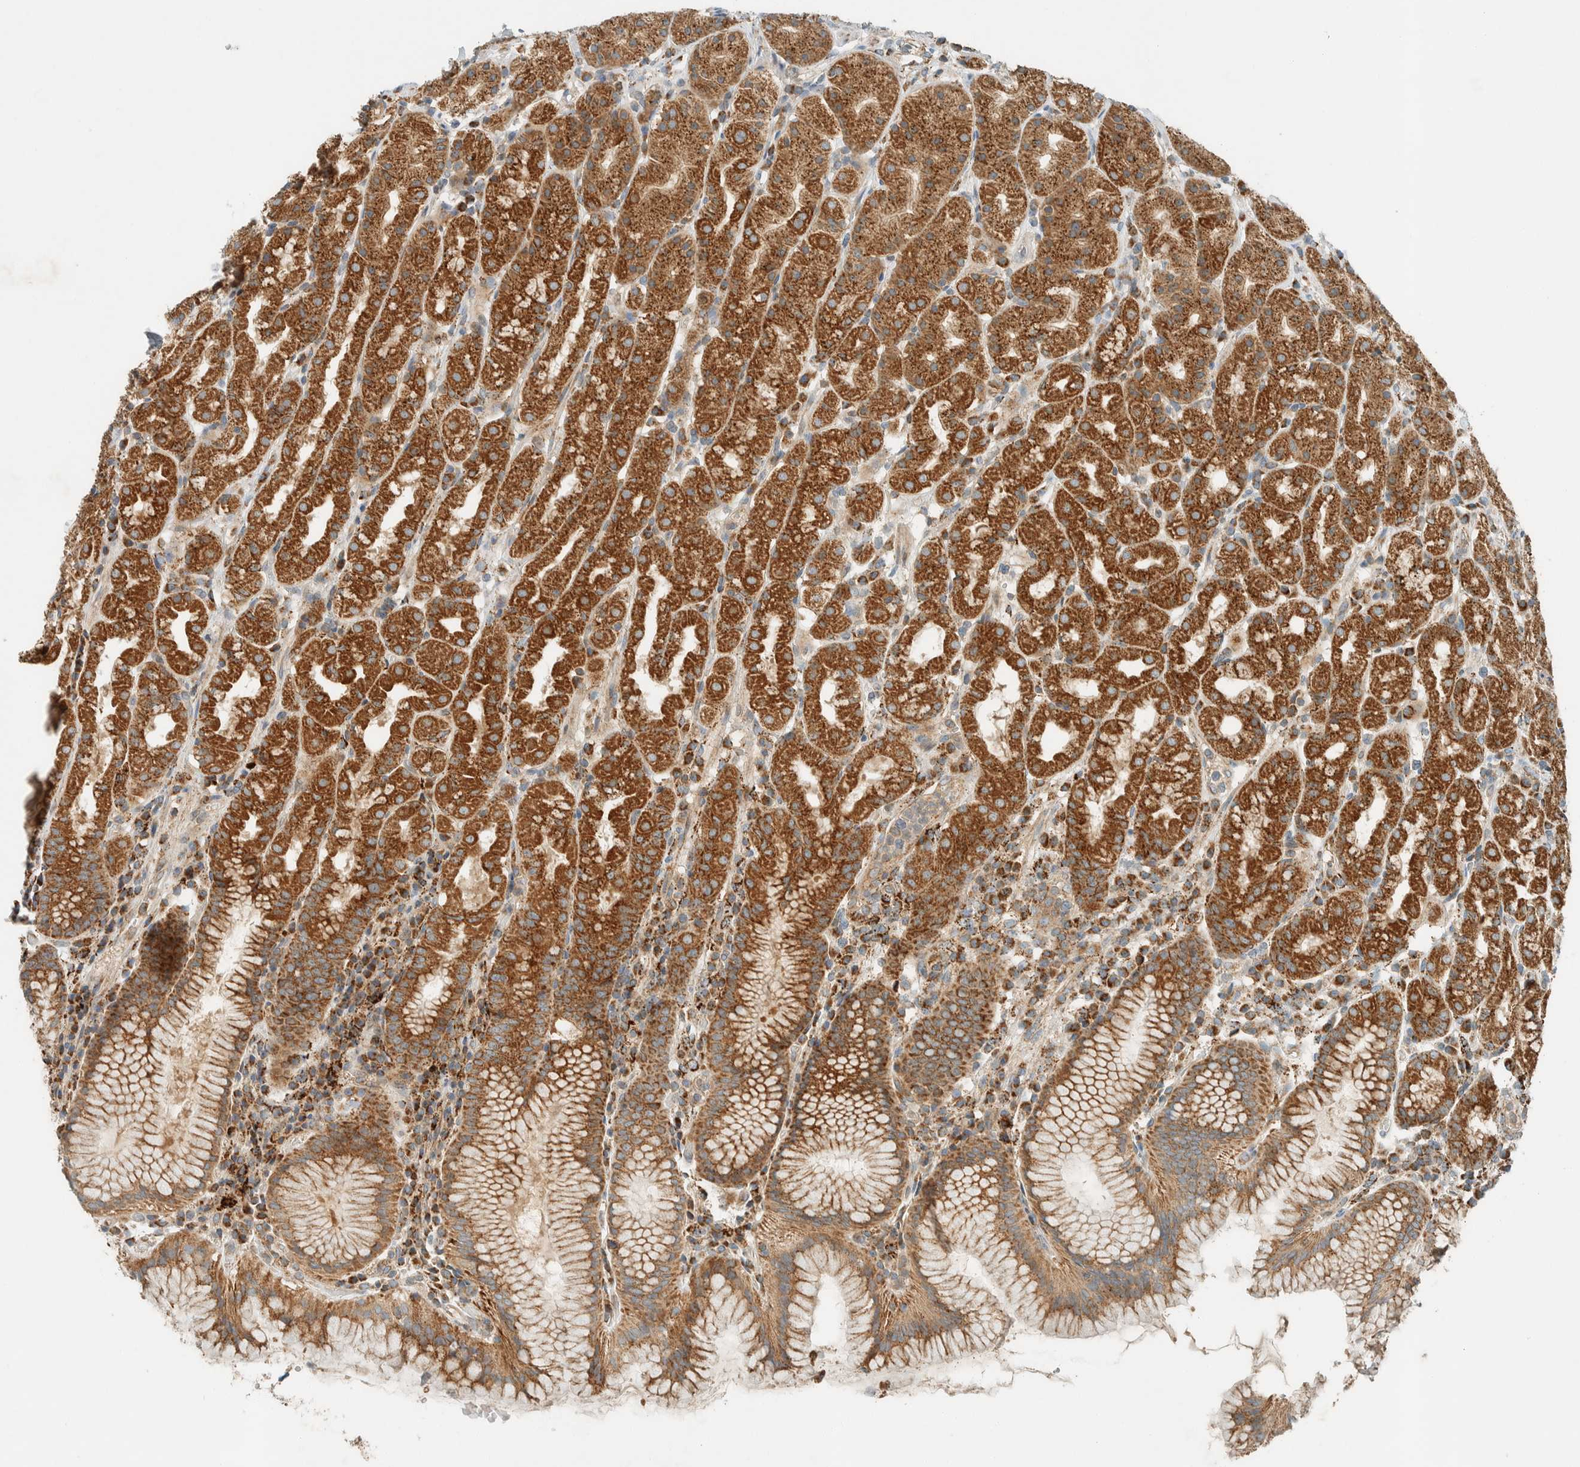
{"staining": {"intensity": "strong", "quantity": ">75%", "location": "cytoplasmic/membranous"}, "tissue": "stomach", "cell_type": "Glandular cells", "image_type": "normal", "snomed": [{"axis": "morphology", "description": "Normal tissue, NOS"}, {"axis": "topography", "description": "Stomach, lower"}], "caption": "Immunohistochemistry micrograph of unremarkable stomach: stomach stained using immunohistochemistry reveals high levels of strong protein expression localized specifically in the cytoplasmic/membranous of glandular cells, appearing as a cytoplasmic/membranous brown color.", "gene": "SPAG5", "patient": {"sex": "female", "age": 56}}